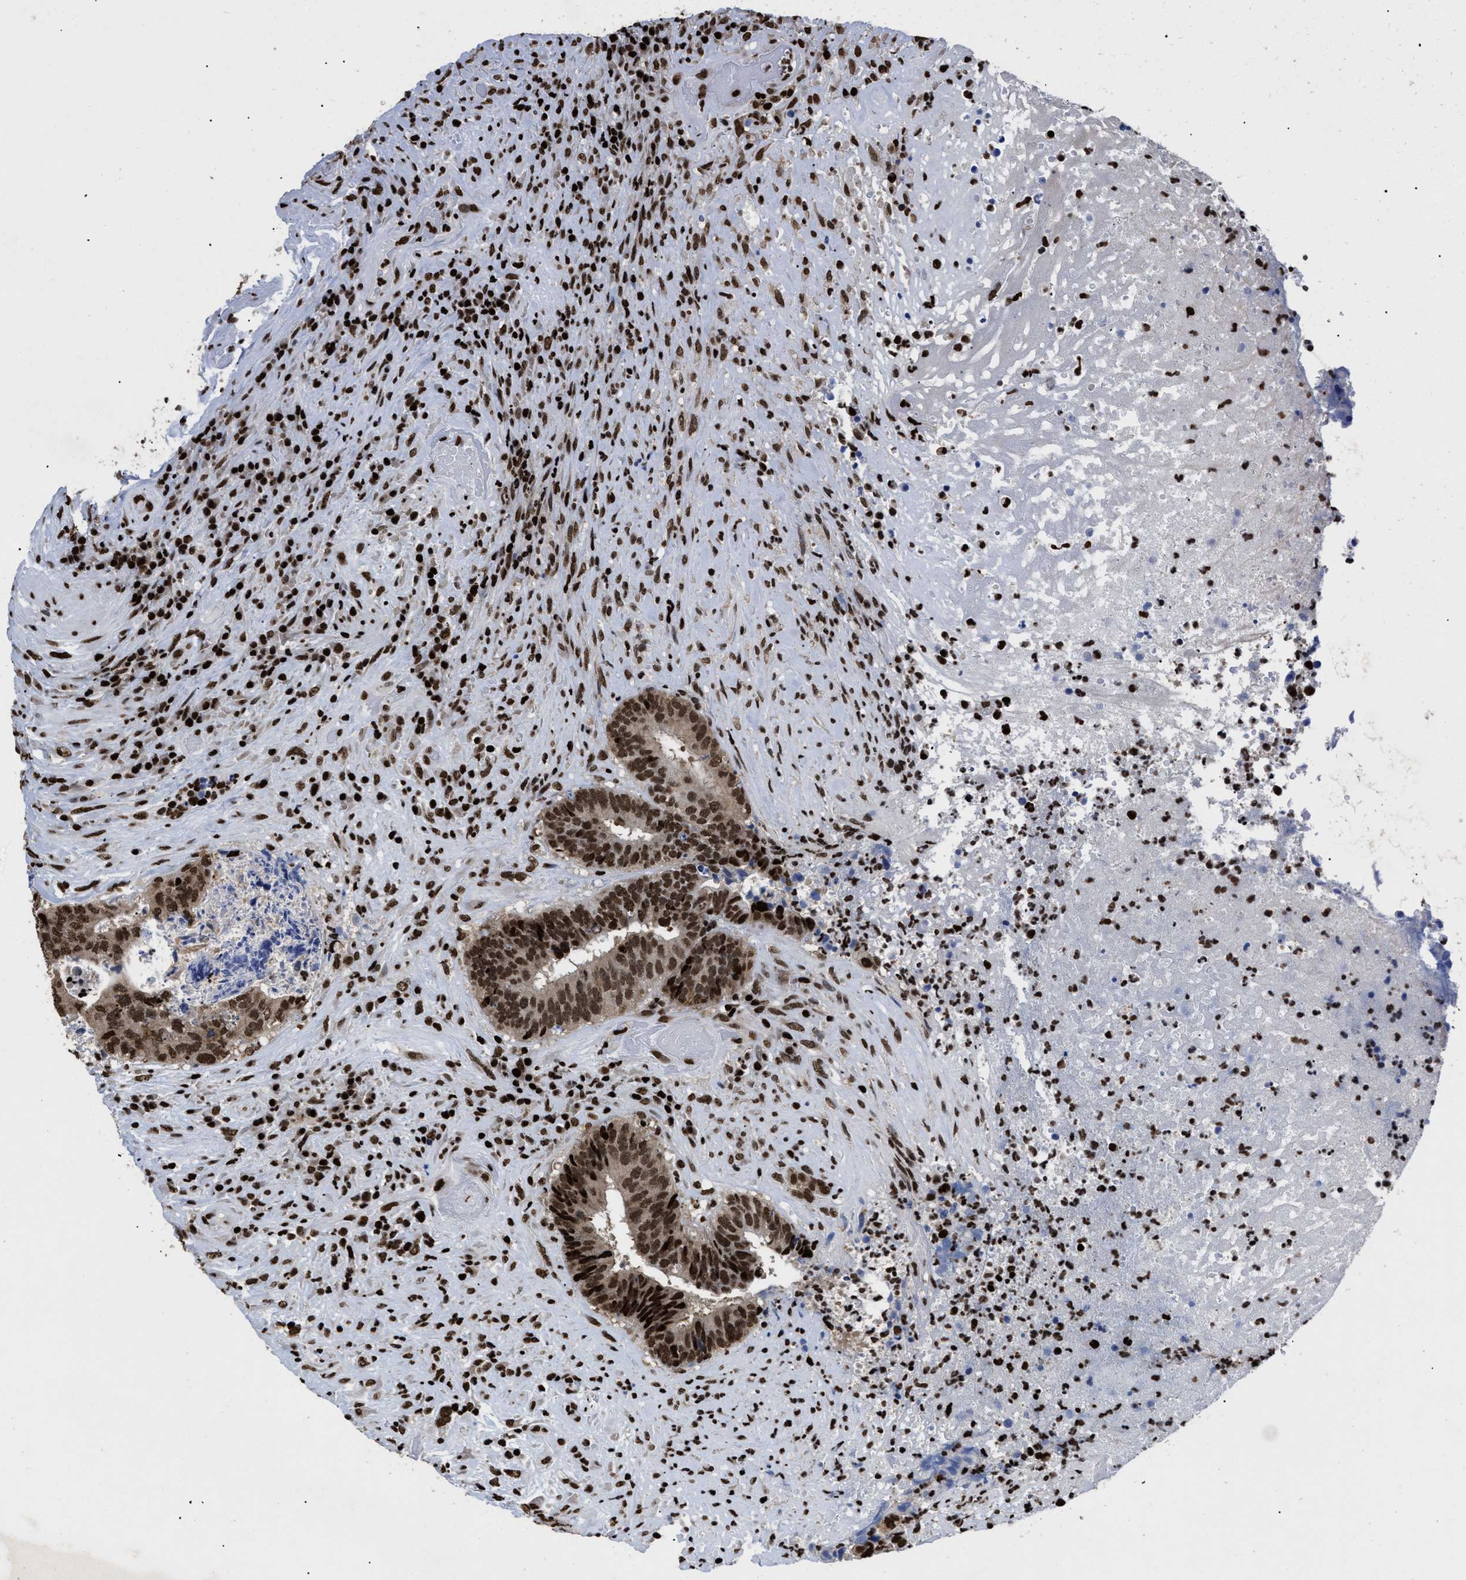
{"staining": {"intensity": "strong", "quantity": ">75%", "location": "cytoplasmic/membranous,nuclear"}, "tissue": "colorectal cancer", "cell_type": "Tumor cells", "image_type": "cancer", "snomed": [{"axis": "morphology", "description": "Adenocarcinoma, NOS"}, {"axis": "topography", "description": "Rectum"}], "caption": "Human colorectal cancer (adenocarcinoma) stained for a protein (brown) shows strong cytoplasmic/membranous and nuclear positive staining in about >75% of tumor cells.", "gene": "CALHM3", "patient": {"sex": "male", "age": 72}}